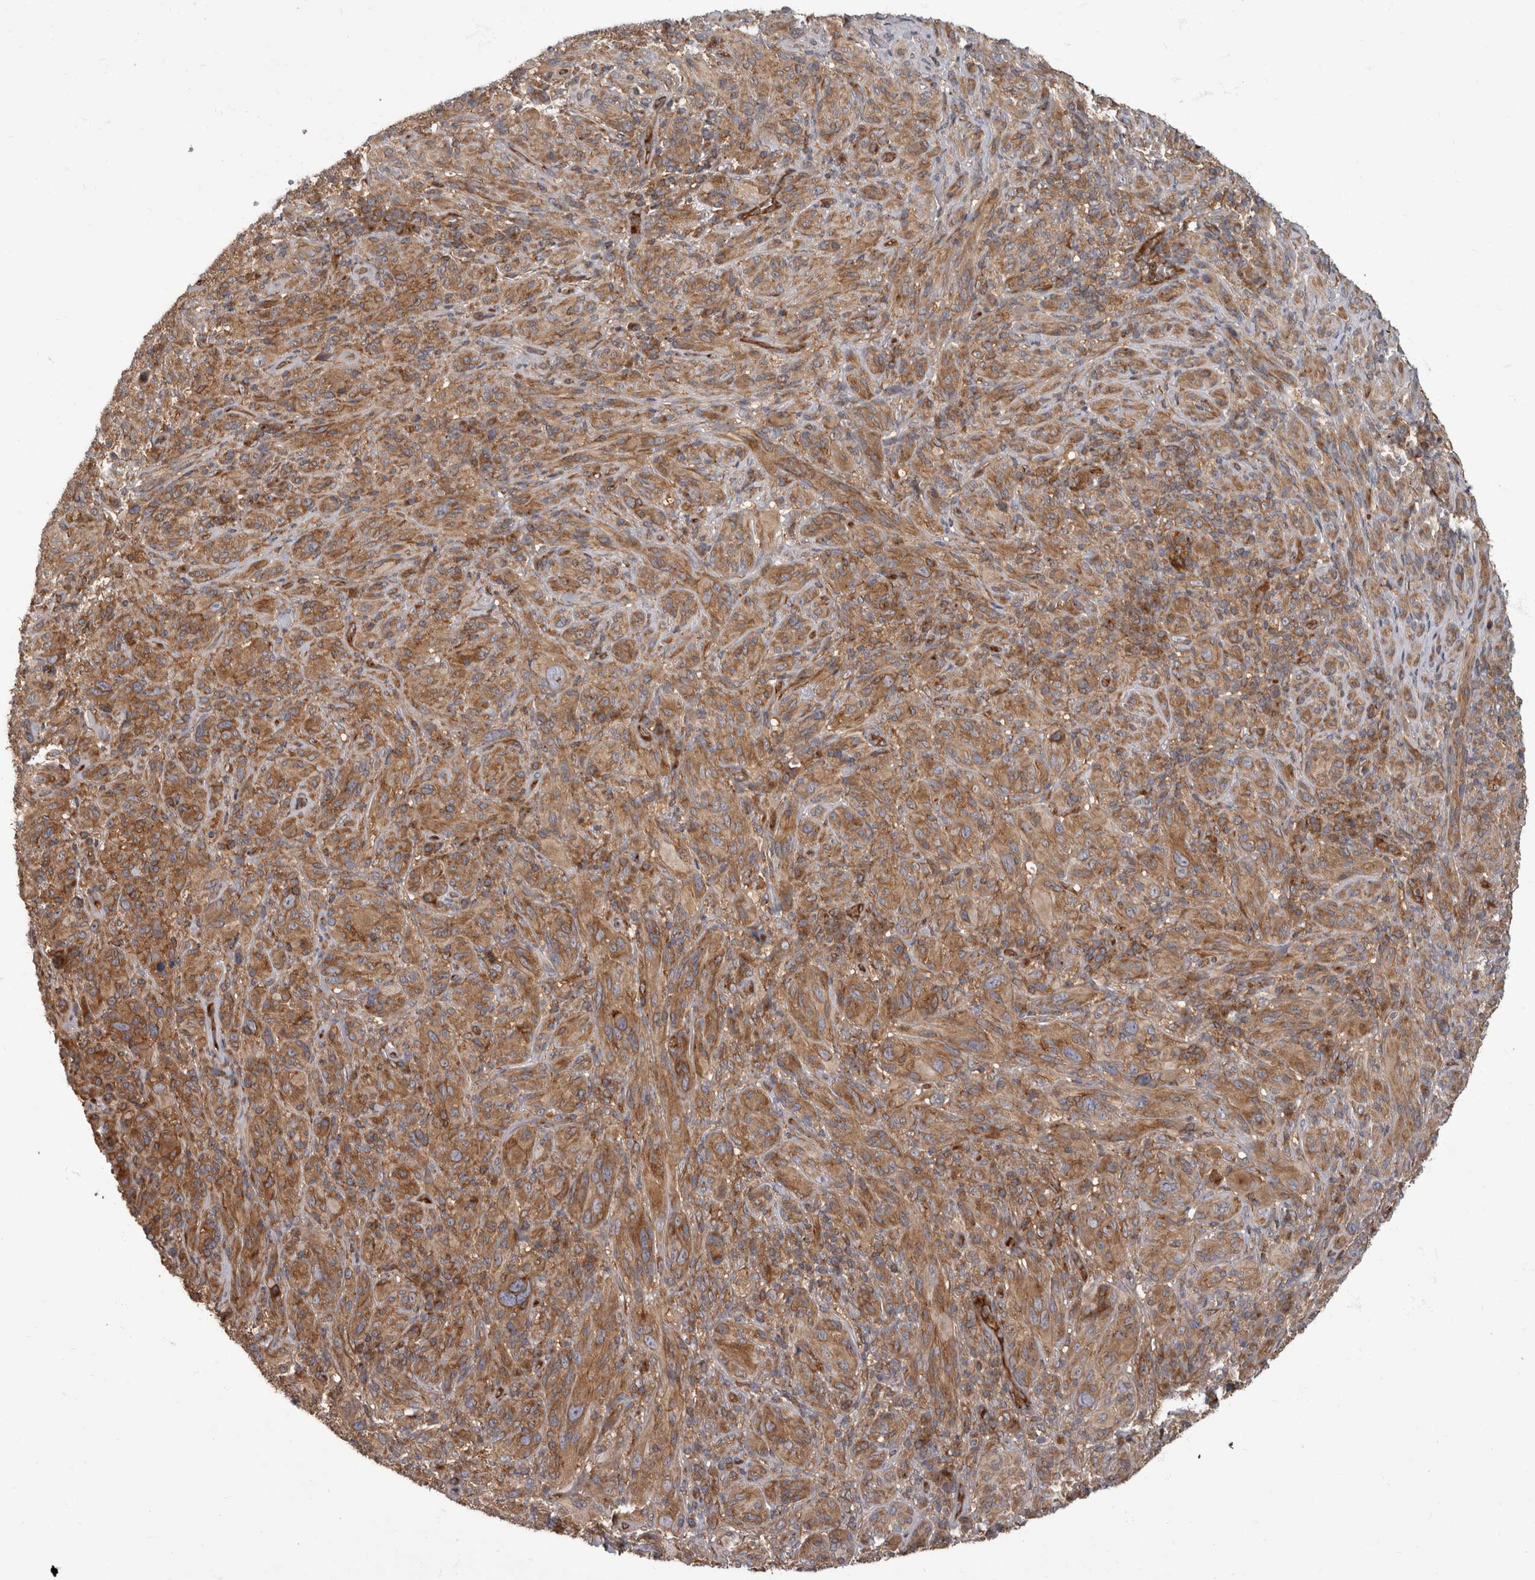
{"staining": {"intensity": "moderate", "quantity": ">75%", "location": "cytoplasmic/membranous"}, "tissue": "melanoma", "cell_type": "Tumor cells", "image_type": "cancer", "snomed": [{"axis": "morphology", "description": "Malignant melanoma, NOS"}, {"axis": "topography", "description": "Skin of head"}], "caption": "Protein expression by immunohistochemistry shows moderate cytoplasmic/membranous staining in approximately >75% of tumor cells in malignant melanoma.", "gene": "HOOK3", "patient": {"sex": "male", "age": 96}}